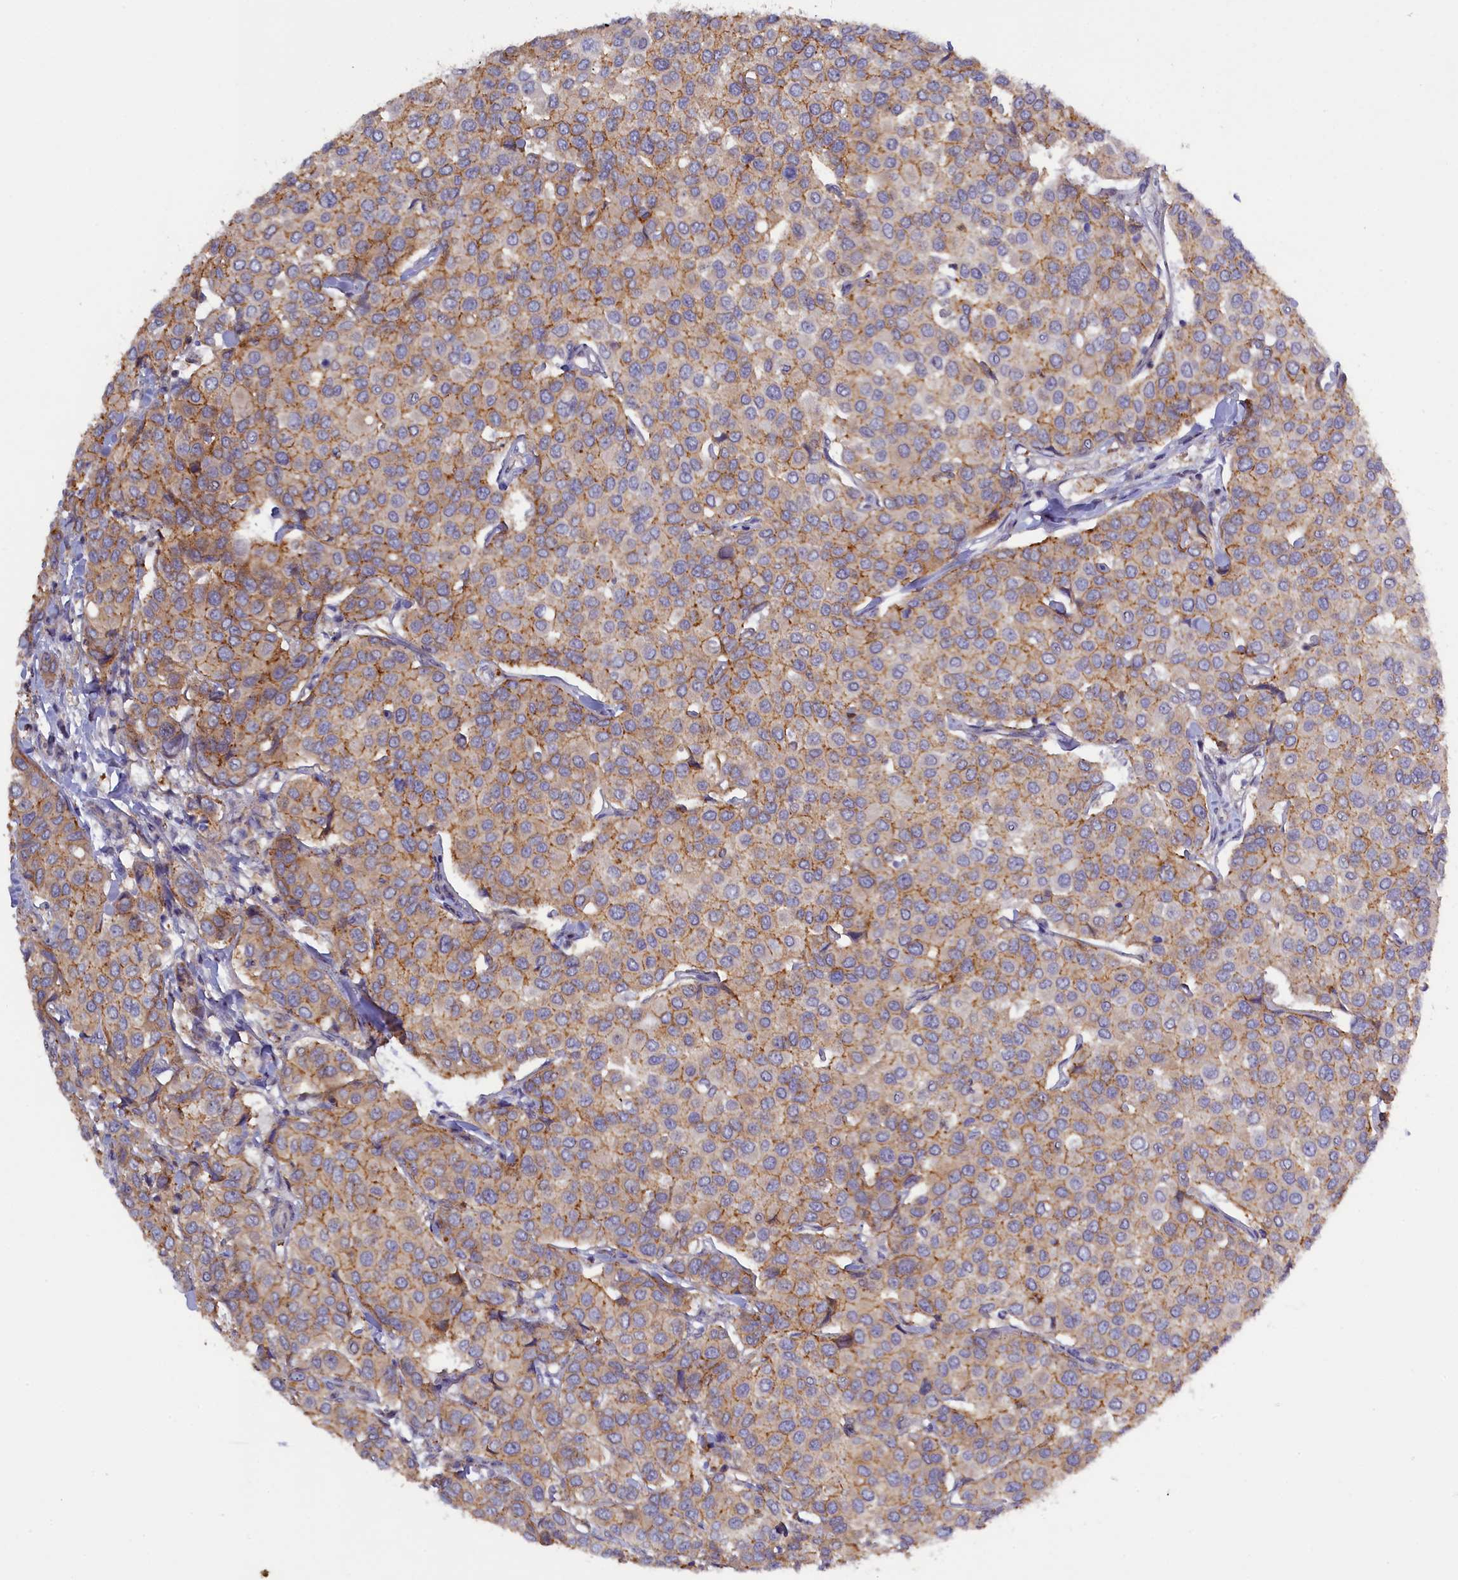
{"staining": {"intensity": "moderate", "quantity": ">75%", "location": "cytoplasmic/membranous"}, "tissue": "breast cancer", "cell_type": "Tumor cells", "image_type": "cancer", "snomed": [{"axis": "morphology", "description": "Duct carcinoma"}, {"axis": "topography", "description": "Breast"}], "caption": "Protein analysis of breast cancer tissue exhibits moderate cytoplasmic/membranous expression in approximately >75% of tumor cells.", "gene": "HYKK", "patient": {"sex": "female", "age": 55}}